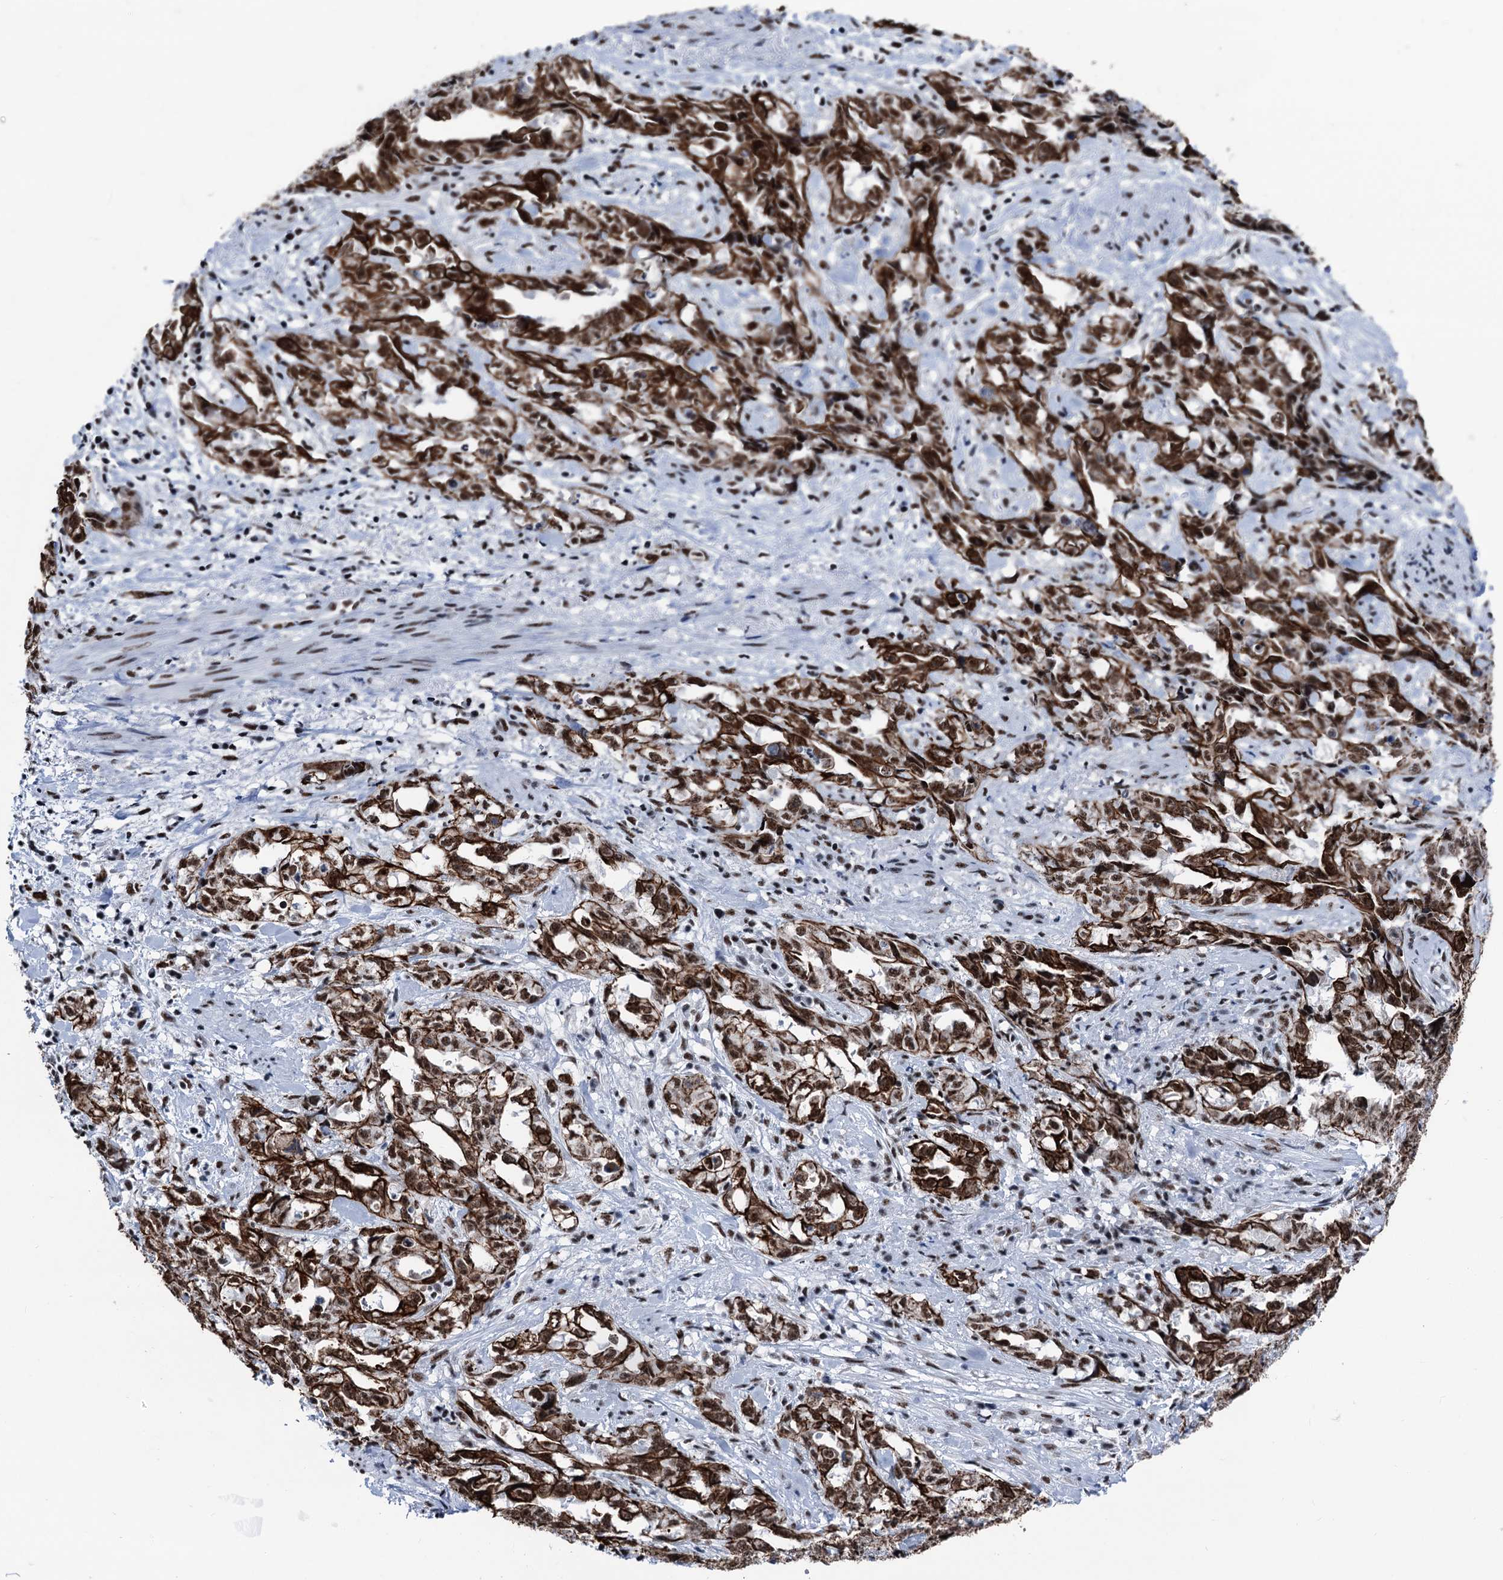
{"staining": {"intensity": "strong", "quantity": ">75%", "location": "cytoplasmic/membranous,nuclear"}, "tissue": "endometrial cancer", "cell_type": "Tumor cells", "image_type": "cancer", "snomed": [{"axis": "morphology", "description": "Adenocarcinoma, NOS"}, {"axis": "topography", "description": "Endometrium"}], "caption": "Immunohistochemical staining of endometrial cancer reveals high levels of strong cytoplasmic/membranous and nuclear protein staining in approximately >75% of tumor cells. The protein of interest is shown in brown color, while the nuclei are stained blue.", "gene": "DDX23", "patient": {"sex": "female", "age": 65}}